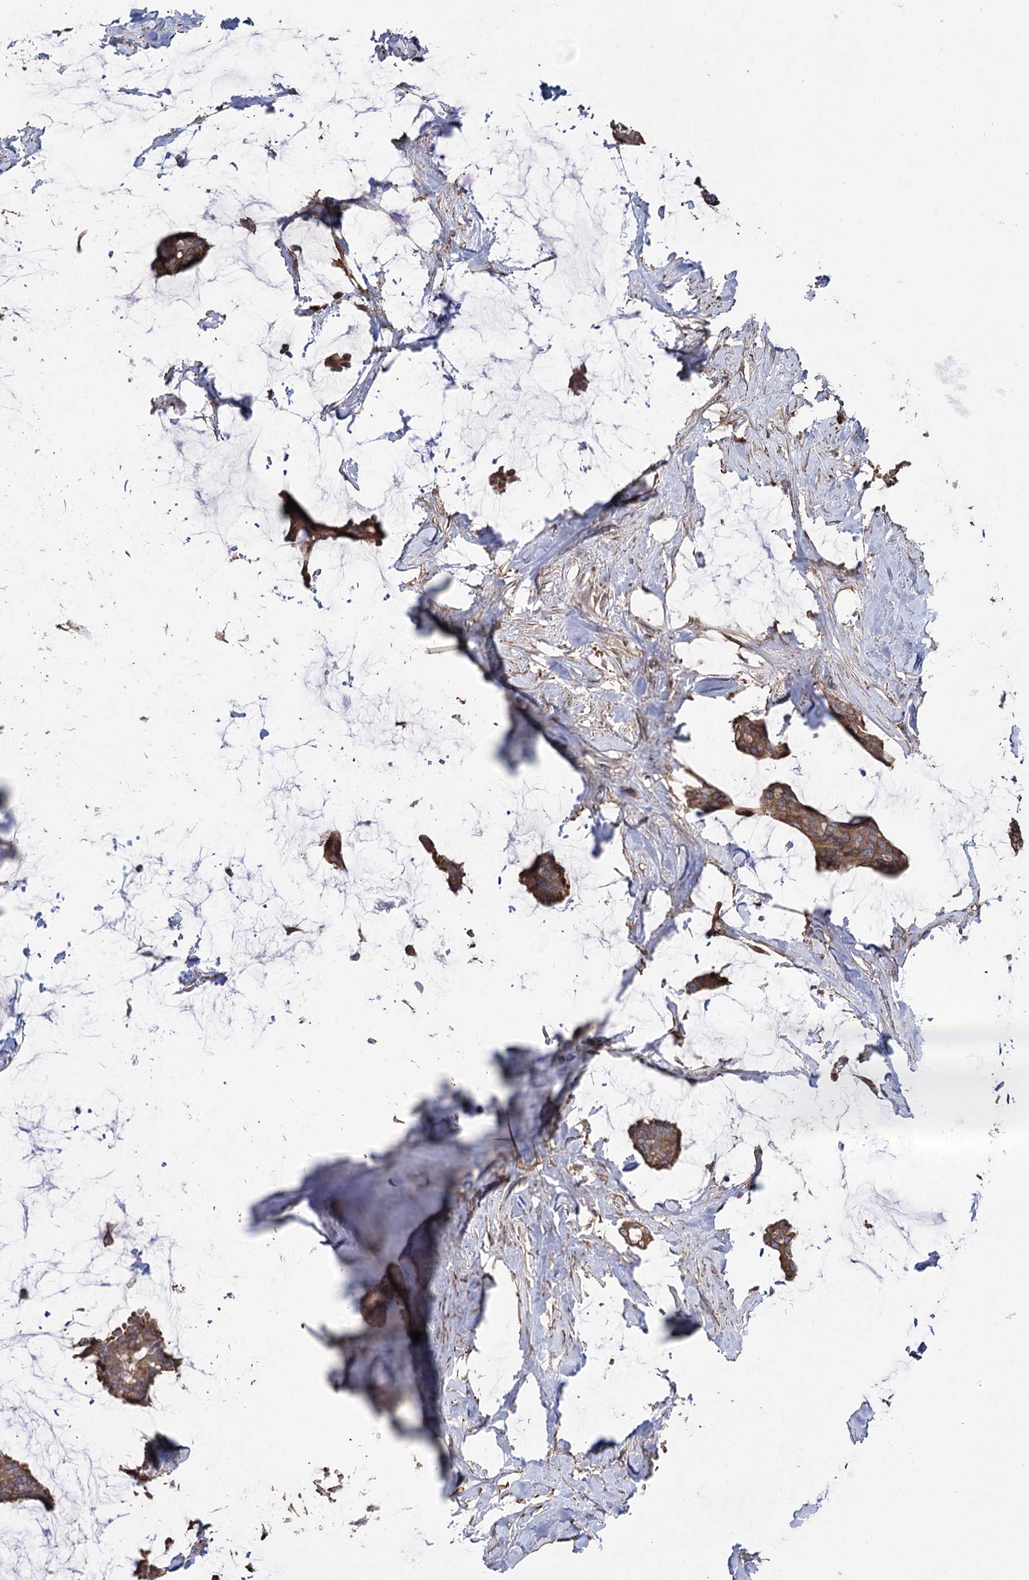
{"staining": {"intensity": "moderate", "quantity": ">75%", "location": "cytoplasmic/membranous"}, "tissue": "breast cancer", "cell_type": "Tumor cells", "image_type": "cancer", "snomed": [{"axis": "morphology", "description": "Duct carcinoma"}, {"axis": "topography", "description": "Breast"}], "caption": "Protein analysis of breast cancer tissue reveals moderate cytoplasmic/membranous positivity in approximately >75% of tumor cells.", "gene": "LARS2", "patient": {"sex": "female", "age": 93}}